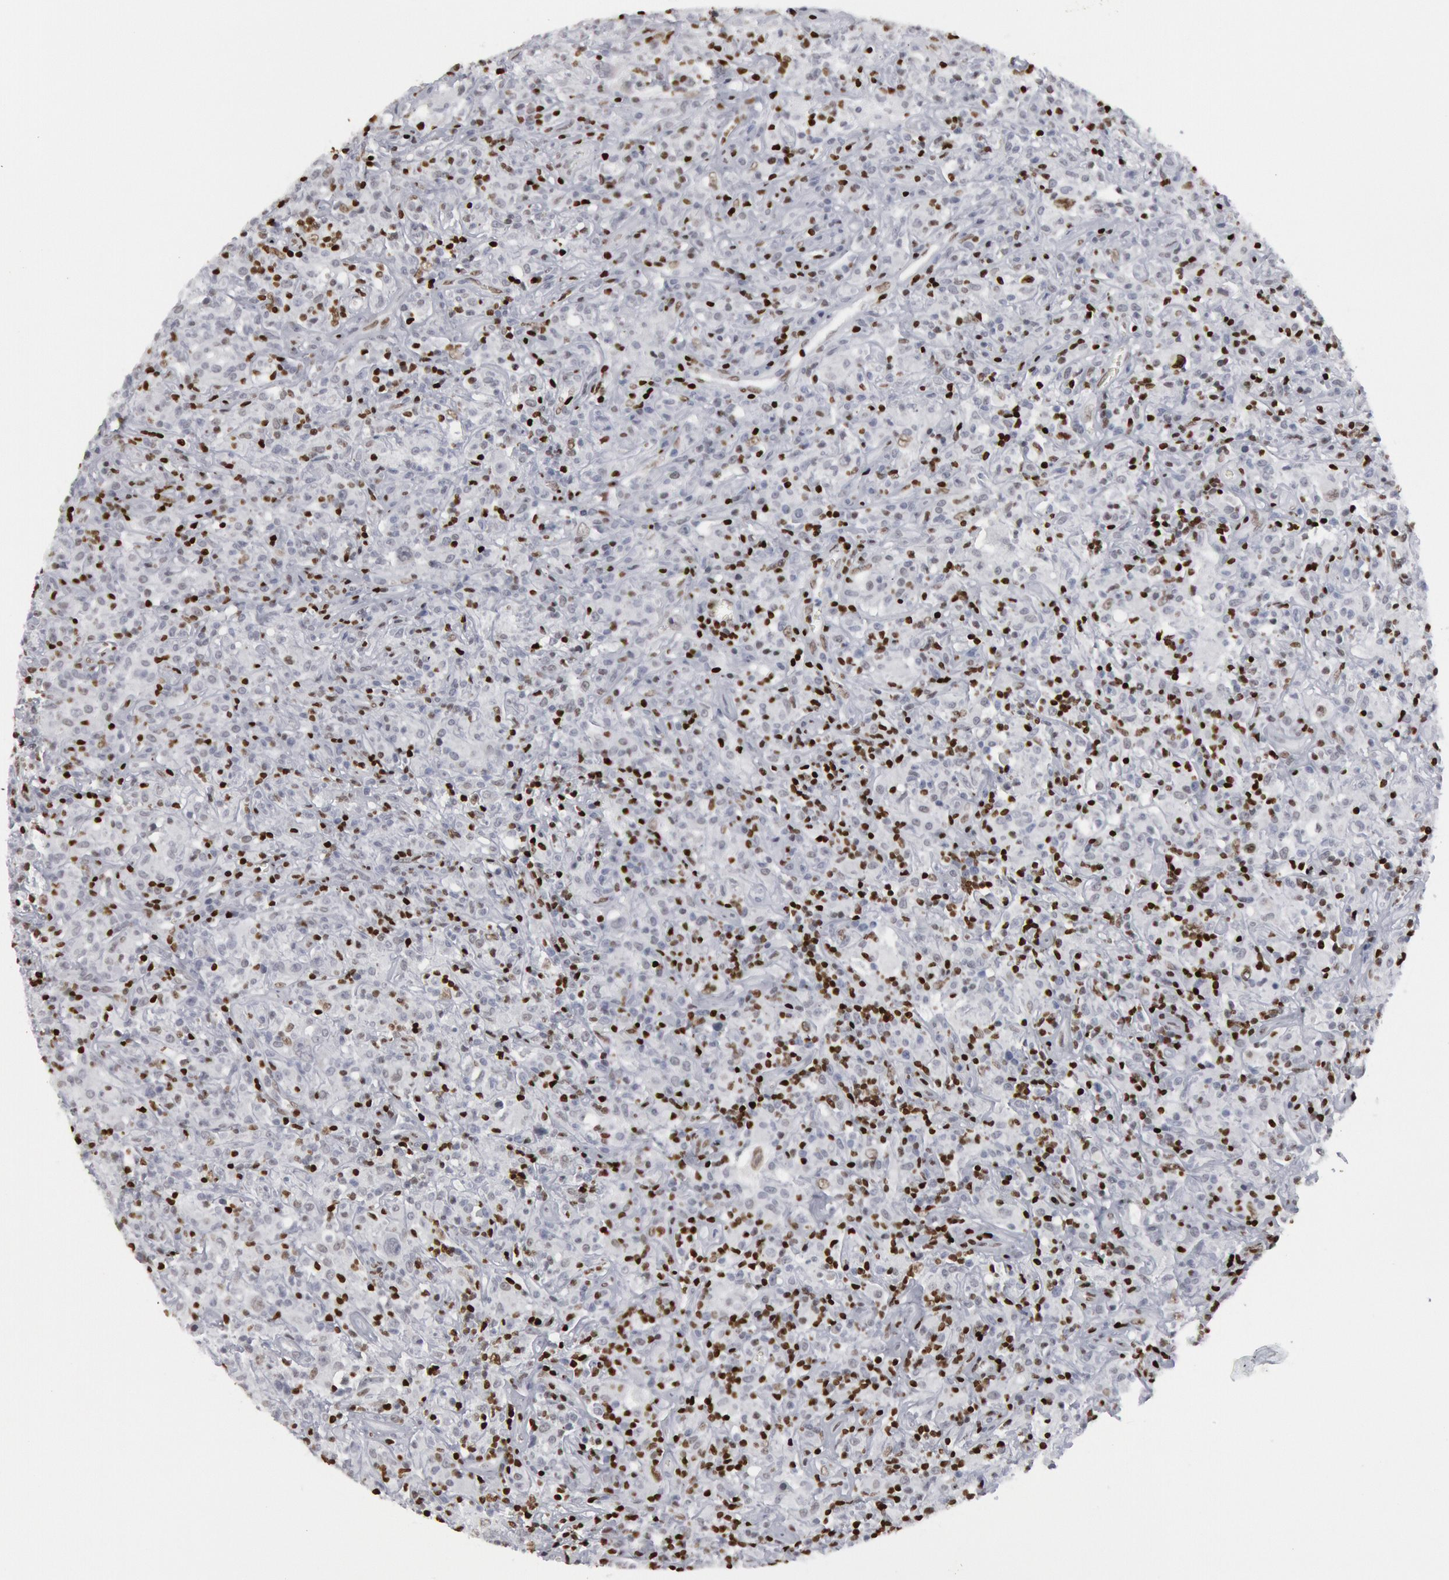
{"staining": {"intensity": "moderate", "quantity": "25%-75%", "location": "nuclear"}, "tissue": "lymphoma", "cell_type": "Tumor cells", "image_type": "cancer", "snomed": [{"axis": "morphology", "description": "Hodgkin's disease, NOS"}, {"axis": "topography", "description": "Lymph node"}], "caption": "The photomicrograph demonstrates a brown stain indicating the presence of a protein in the nuclear of tumor cells in lymphoma.", "gene": "MECP2", "patient": {"sex": "male", "age": 46}}